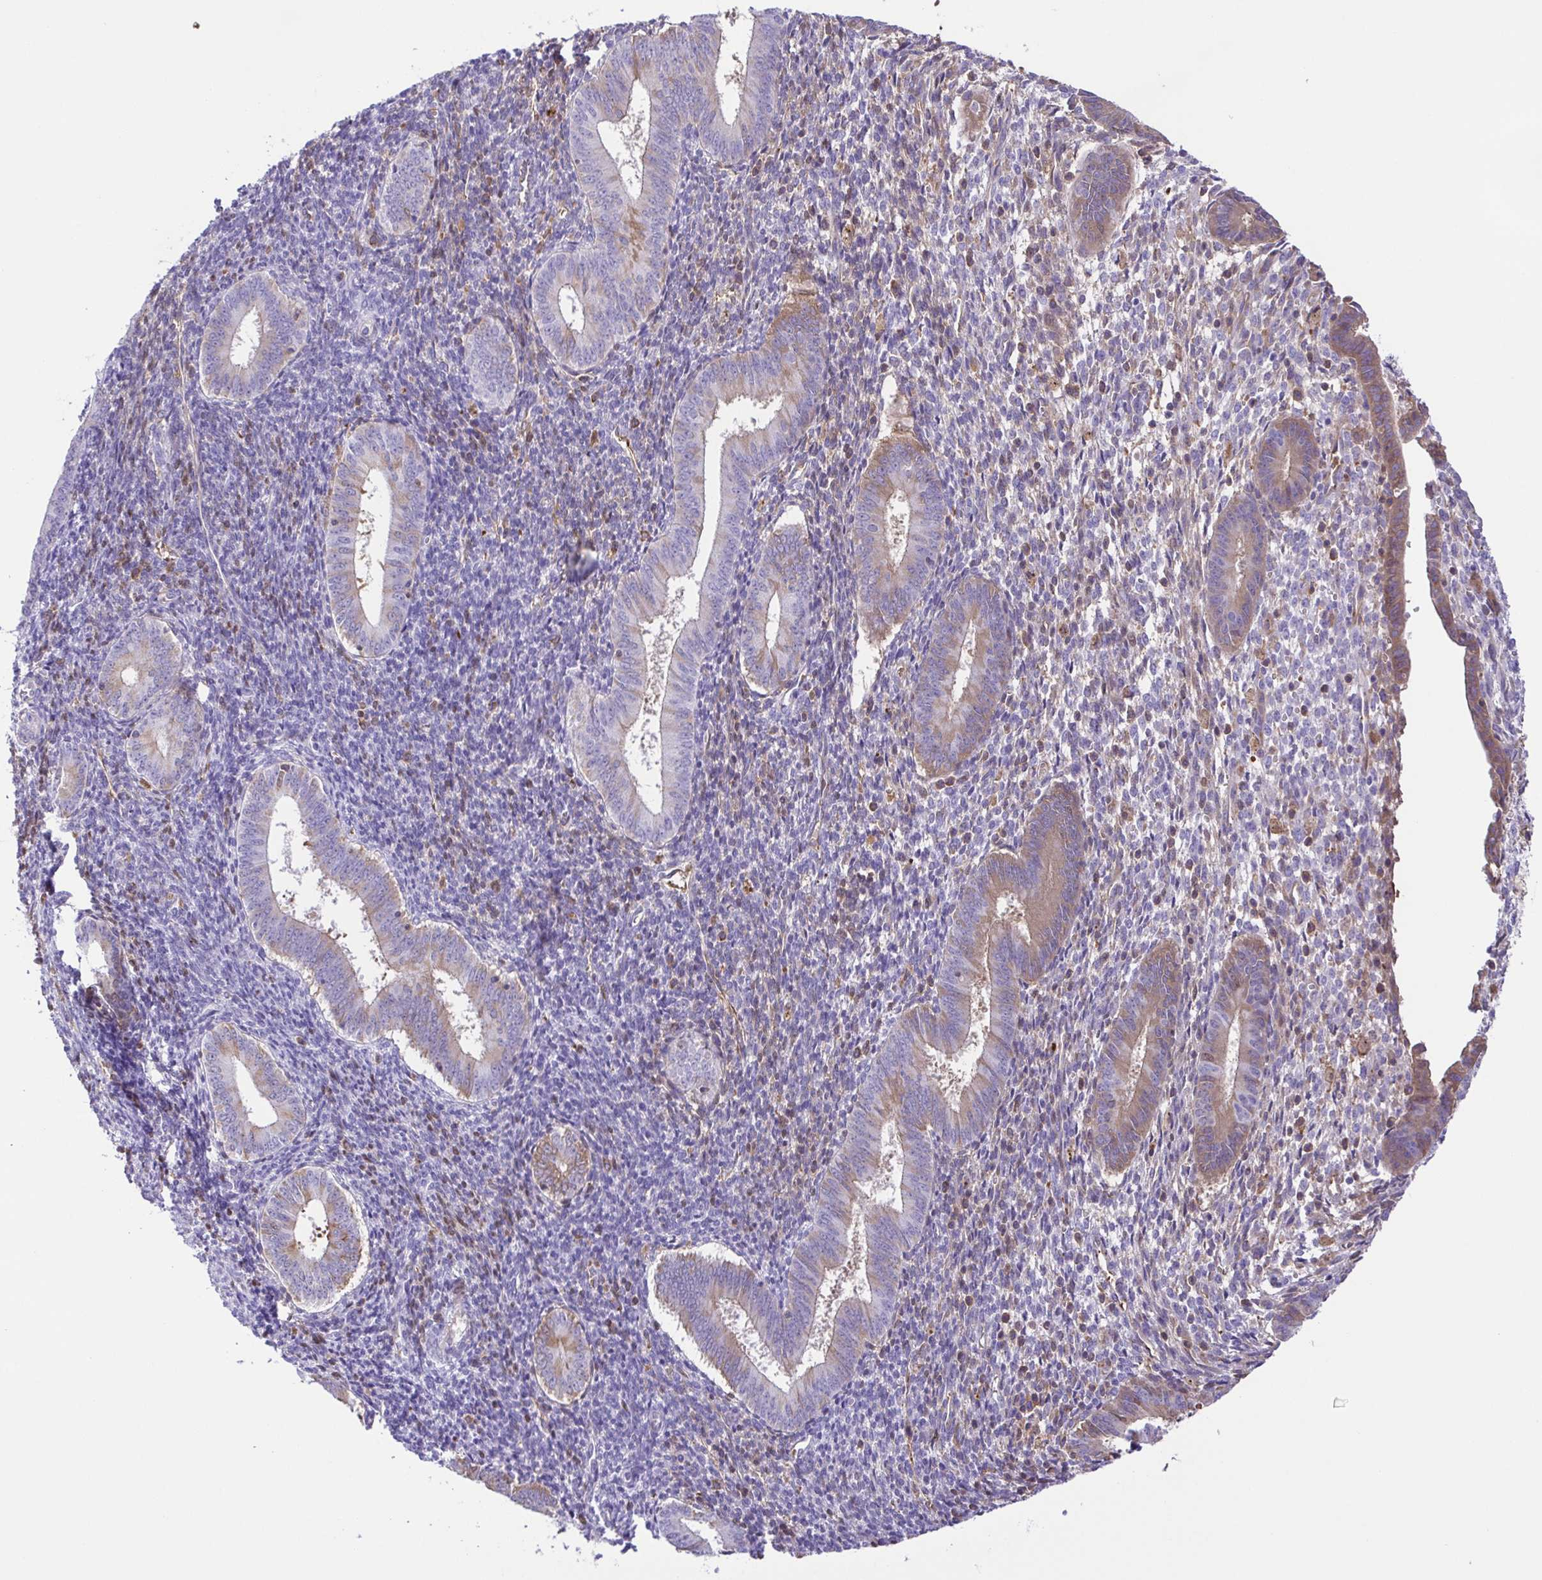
{"staining": {"intensity": "weak", "quantity": "25%-75%", "location": "cytoplasmic/membranous"}, "tissue": "endometrium", "cell_type": "Cells in endometrial stroma", "image_type": "normal", "snomed": [{"axis": "morphology", "description": "Normal tissue, NOS"}, {"axis": "topography", "description": "Endometrium"}], "caption": "High-power microscopy captured an immunohistochemistry (IHC) micrograph of benign endometrium, revealing weak cytoplasmic/membranous expression in about 25%-75% of cells in endometrial stroma. Nuclei are stained in blue.", "gene": "IGFL1", "patient": {"sex": "female", "age": 25}}